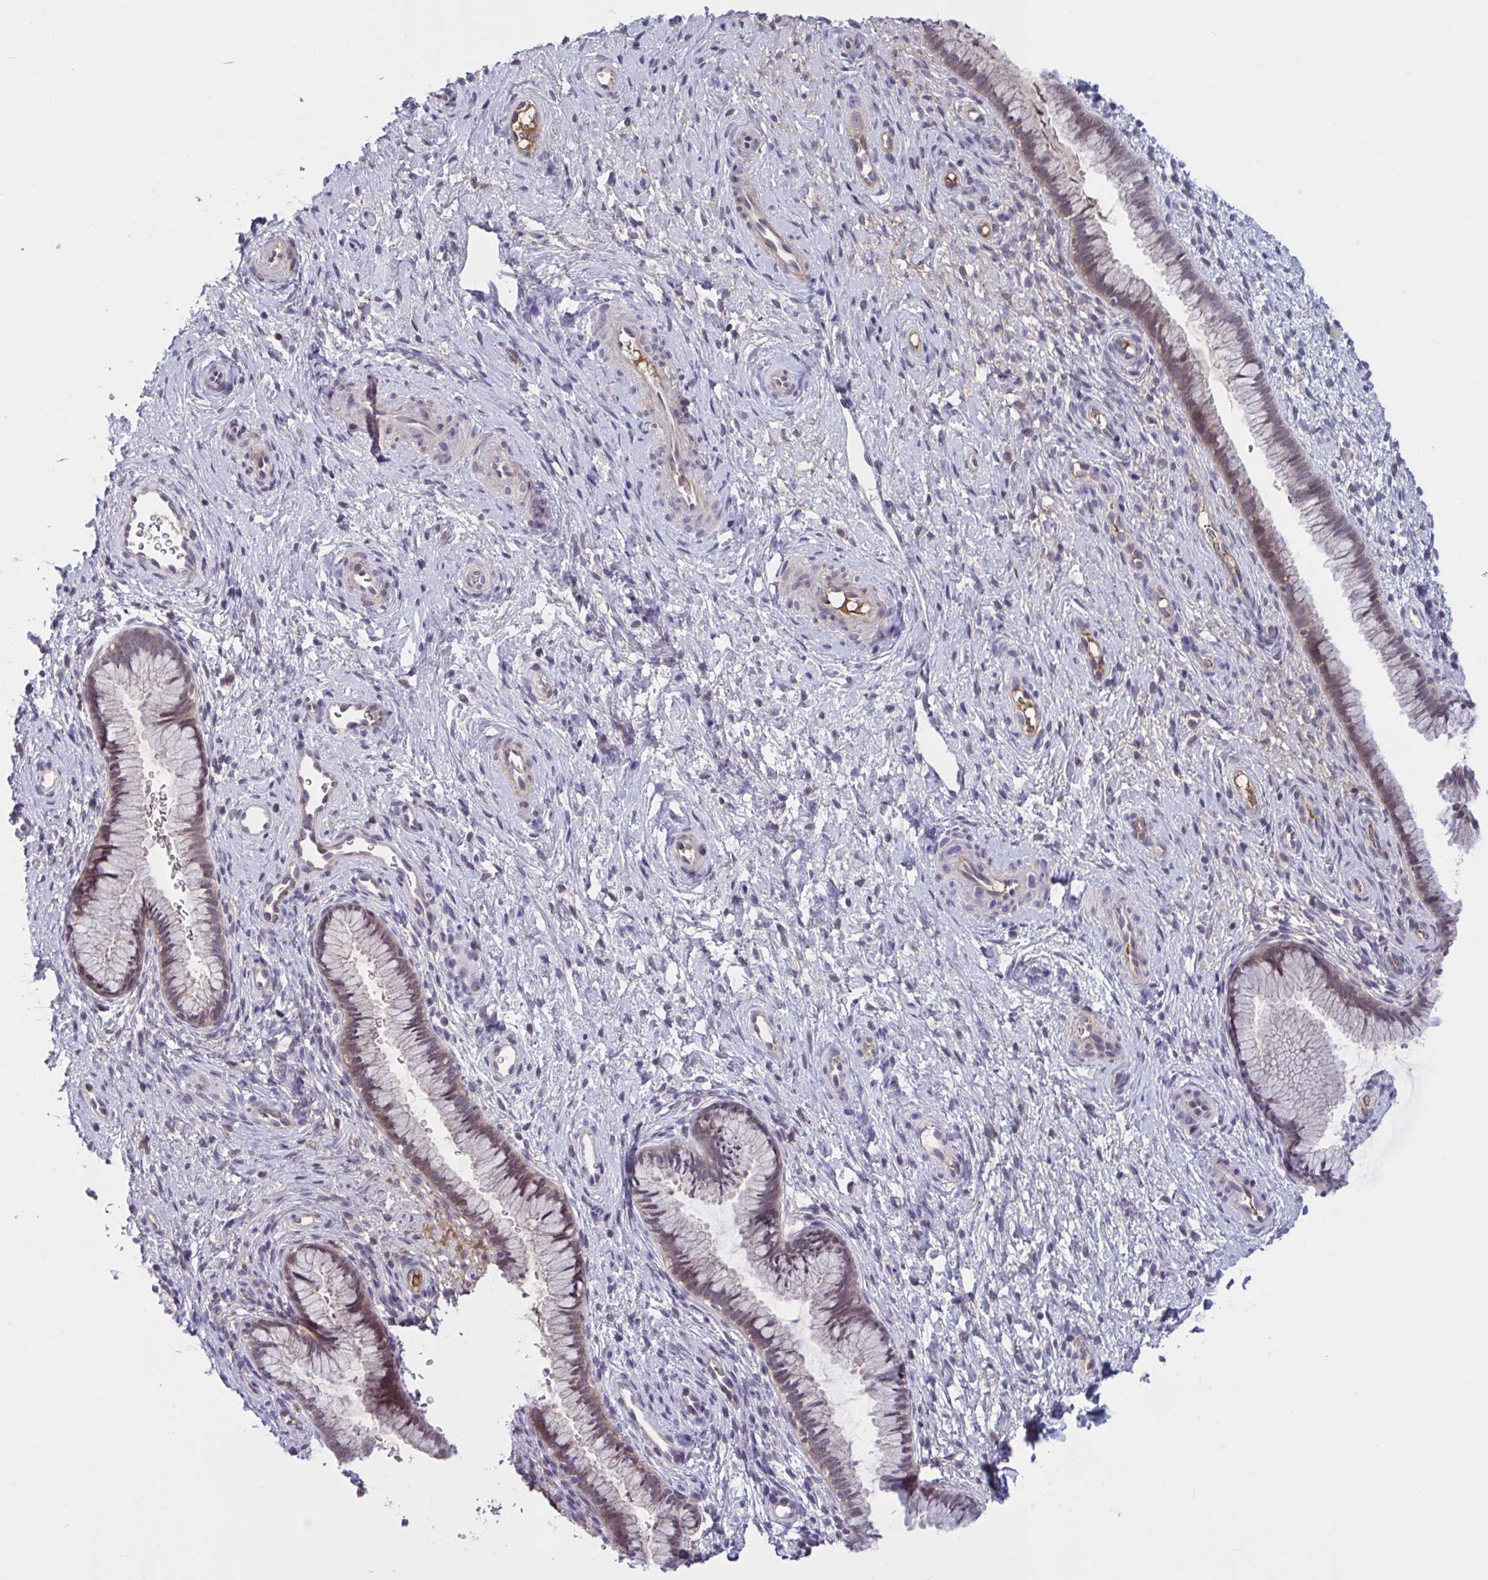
{"staining": {"intensity": "weak", "quantity": ">75%", "location": "cytoplasmic/membranous"}, "tissue": "cervix", "cell_type": "Glandular cells", "image_type": "normal", "snomed": [{"axis": "morphology", "description": "Normal tissue, NOS"}, {"axis": "topography", "description": "Cervix"}], "caption": "Cervix stained for a protein displays weak cytoplasmic/membranous positivity in glandular cells. Using DAB (3,3'-diaminobenzidine) (brown) and hematoxylin (blue) stains, captured at high magnification using brightfield microscopy.", "gene": "TTC7B", "patient": {"sex": "female", "age": 34}}